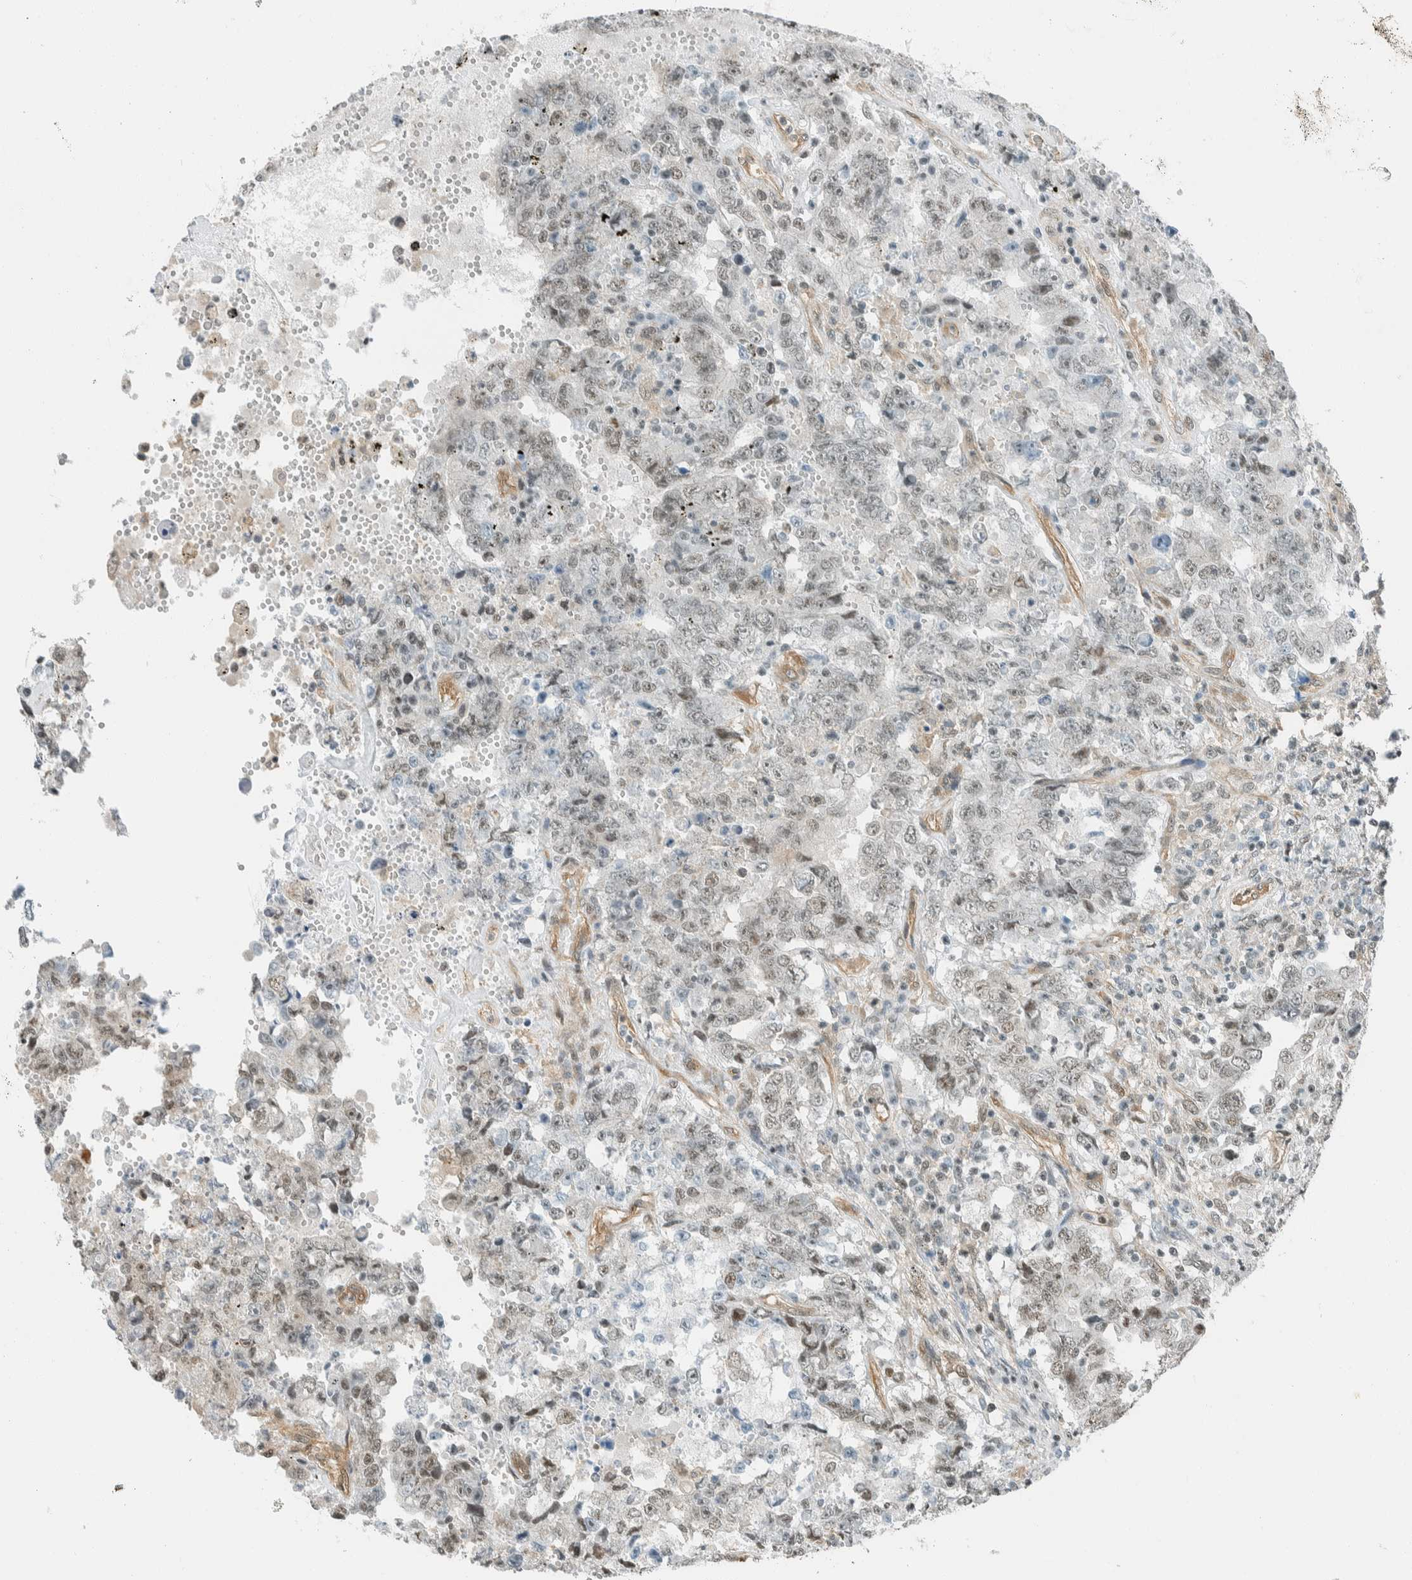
{"staining": {"intensity": "weak", "quantity": "<25%", "location": "nuclear"}, "tissue": "testis cancer", "cell_type": "Tumor cells", "image_type": "cancer", "snomed": [{"axis": "morphology", "description": "Carcinoma, Embryonal, NOS"}, {"axis": "topography", "description": "Testis"}], "caption": "Histopathology image shows no significant protein staining in tumor cells of testis cancer.", "gene": "NIBAN2", "patient": {"sex": "male", "age": 26}}